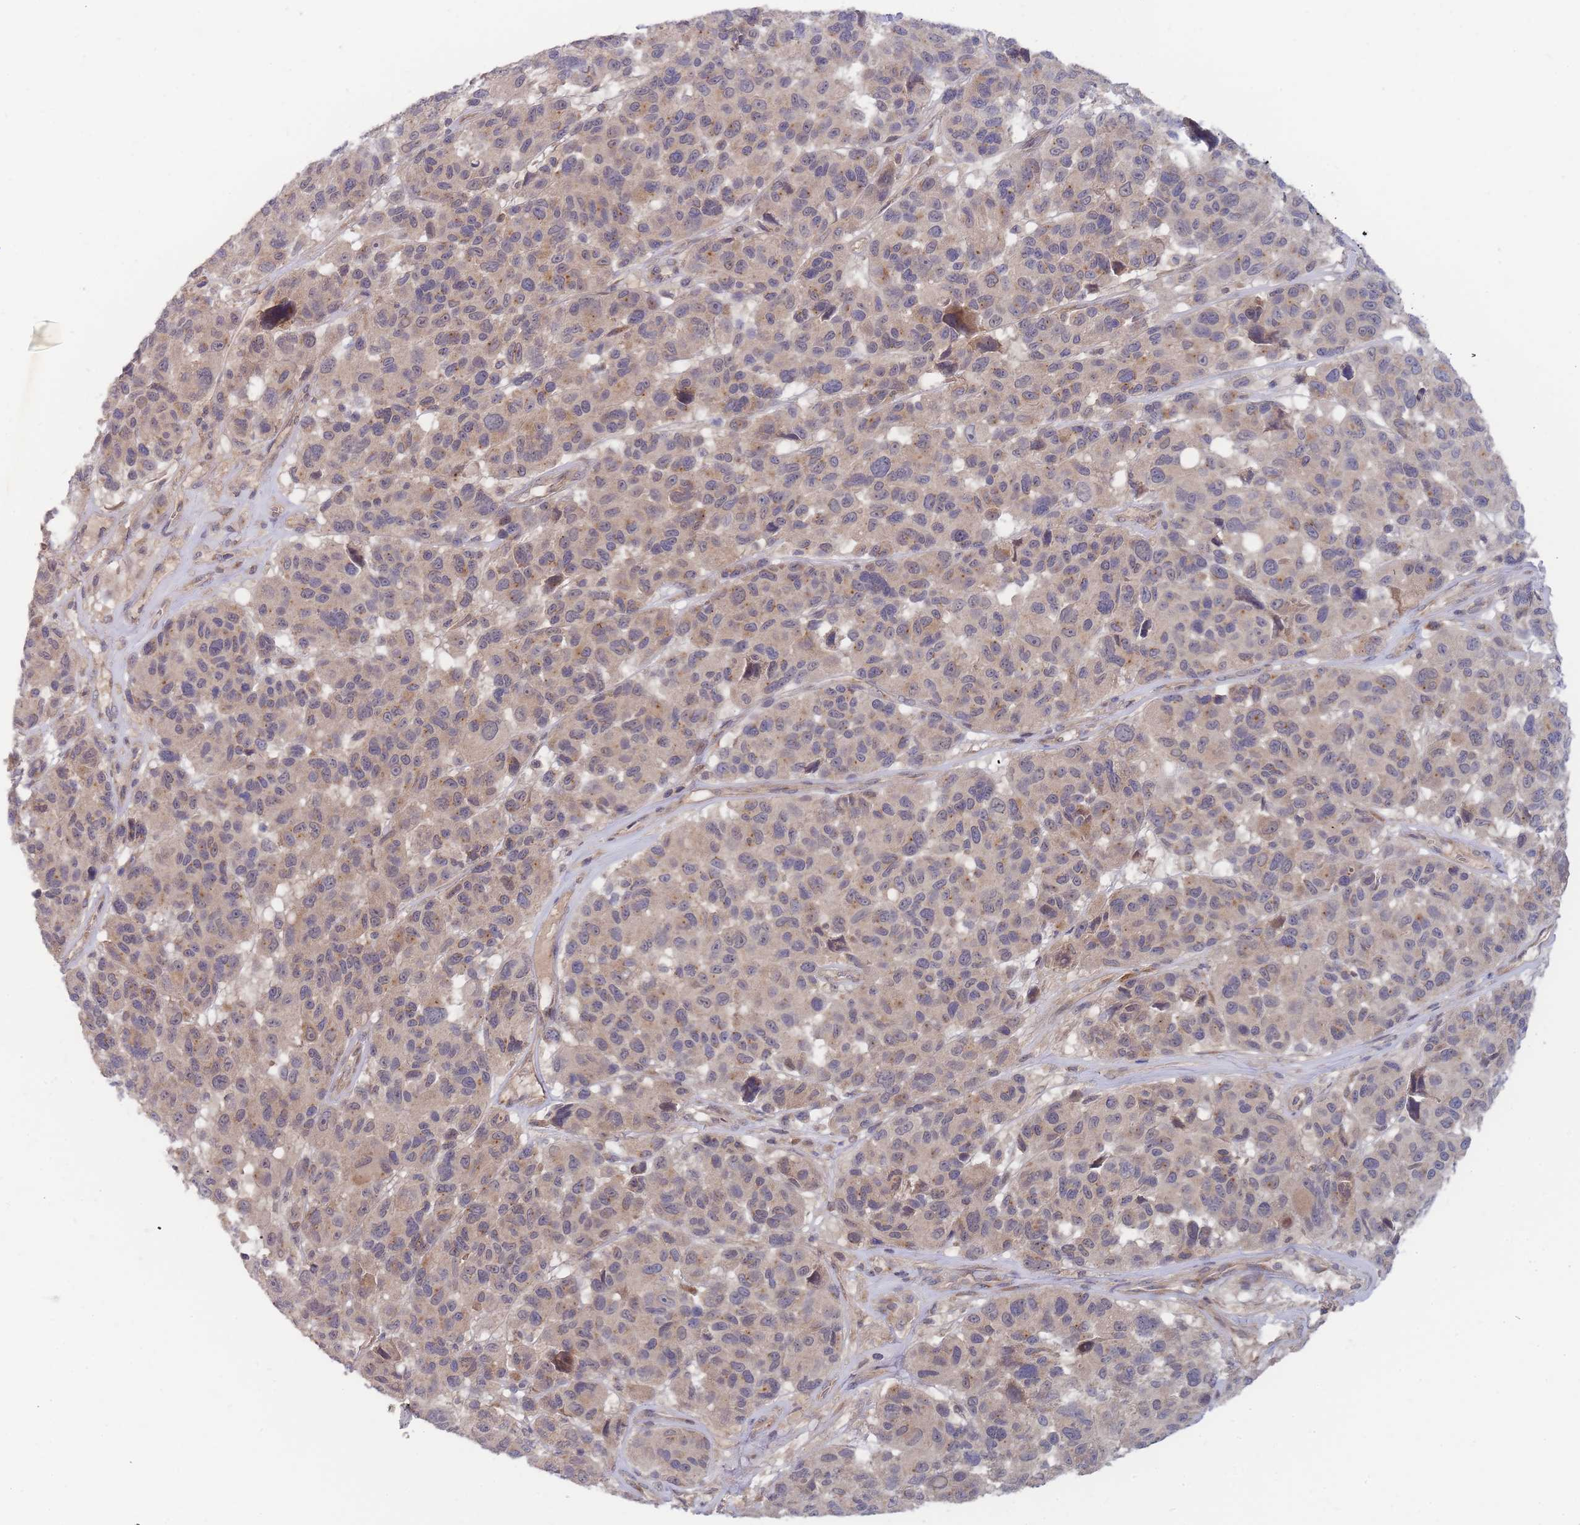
{"staining": {"intensity": "weak", "quantity": "25%-75%", "location": "cytoplasmic/membranous"}, "tissue": "melanoma", "cell_type": "Tumor cells", "image_type": "cancer", "snomed": [{"axis": "morphology", "description": "Malignant melanoma, NOS"}, {"axis": "topography", "description": "Skin"}], "caption": "Immunohistochemical staining of melanoma demonstrates low levels of weak cytoplasmic/membranous protein staining in approximately 25%-75% of tumor cells.", "gene": "SLC35F5", "patient": {"sex": "female", "age": 66}}